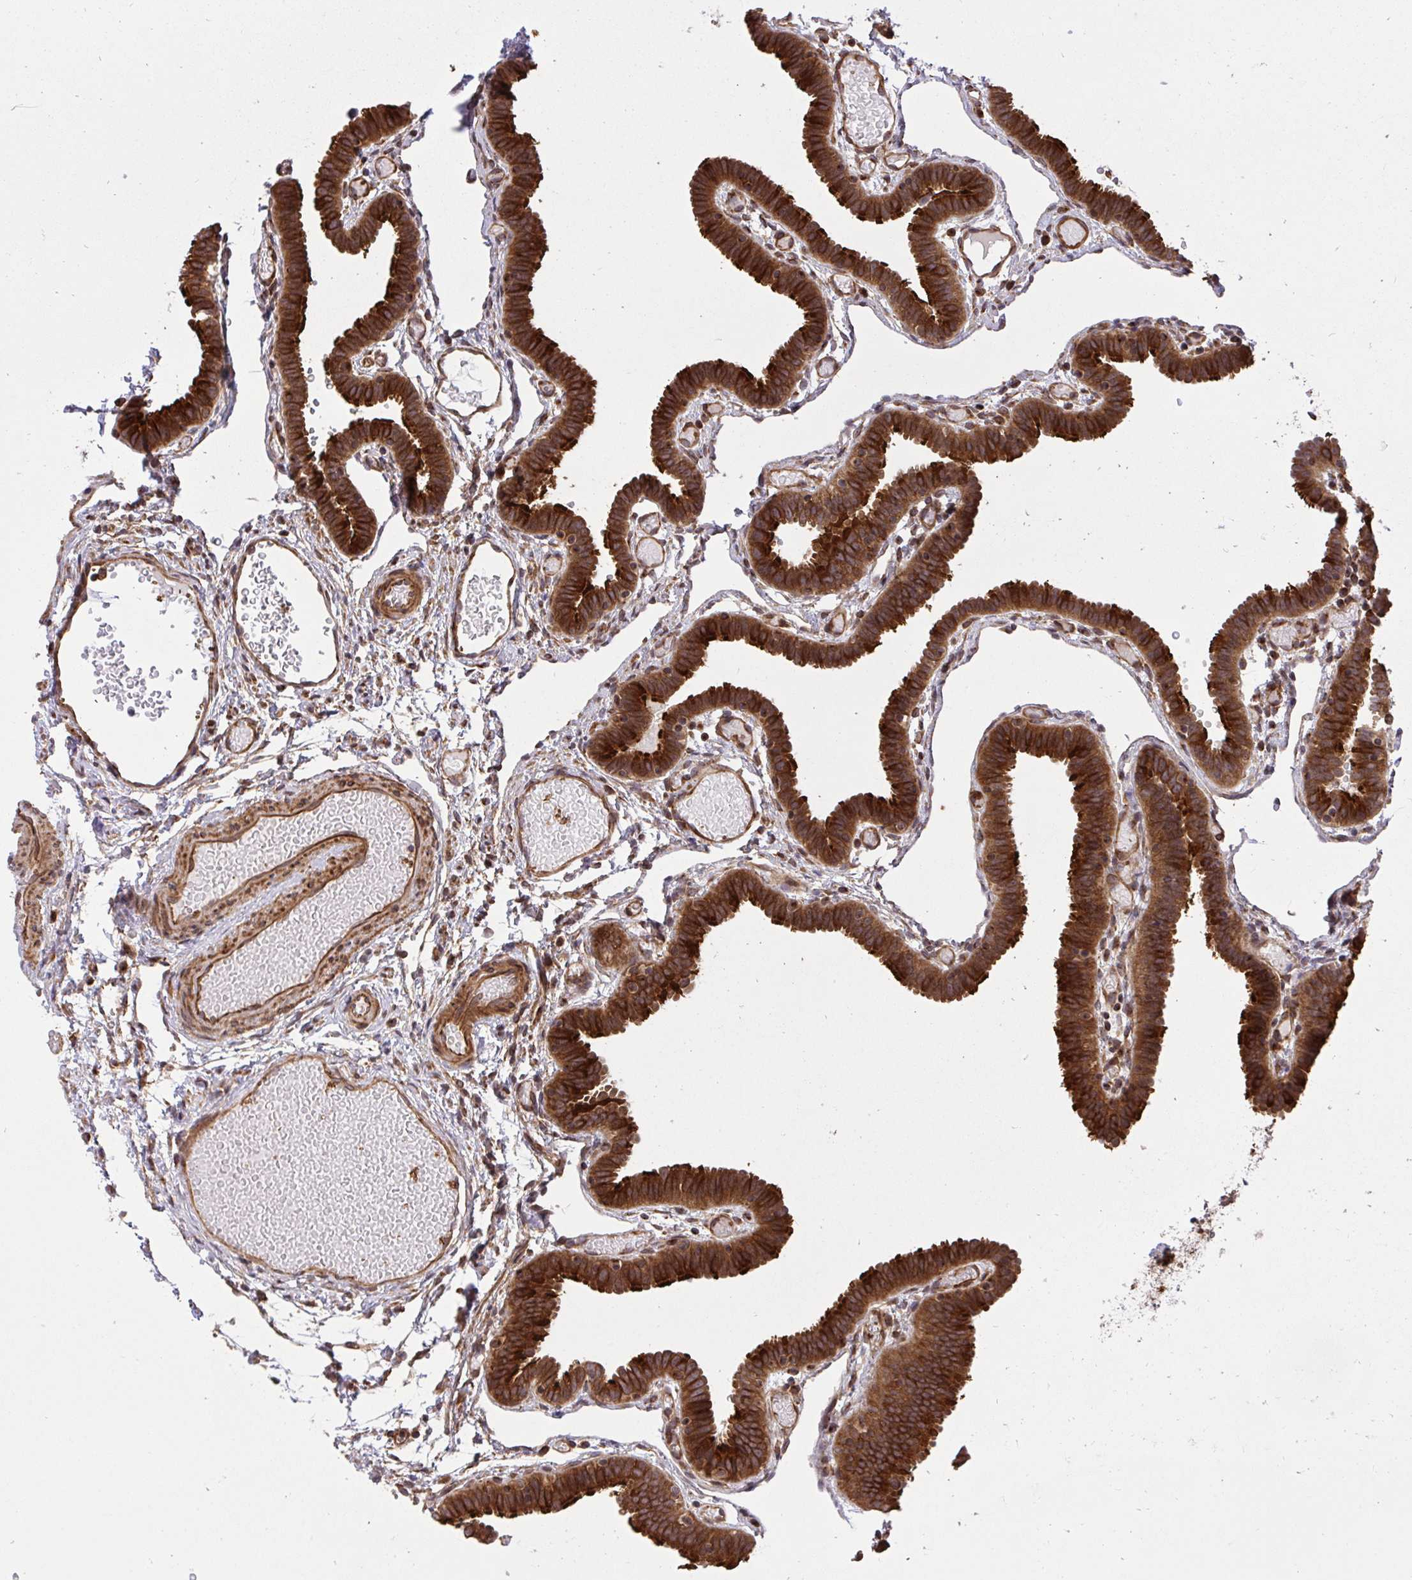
{"staining": {"intensity": "strong", "quantity": ">75%", "location": "cytoplasmic/membranous"}, "tissue": "fallopian tube", "cell_type": "Glandular cells", "image_type": "normal", "snomed": [{"axis": "morphology", "description": "Normal tissue, NOS"}, {"axis": "topography", "description": "Fallopian tube"}], "caption": "Fallopian tube stained with a protein marker exhibits strong staining in glandular cells.", "gene": "ERI1", "patient": {"sex": "female", "age": 37}}